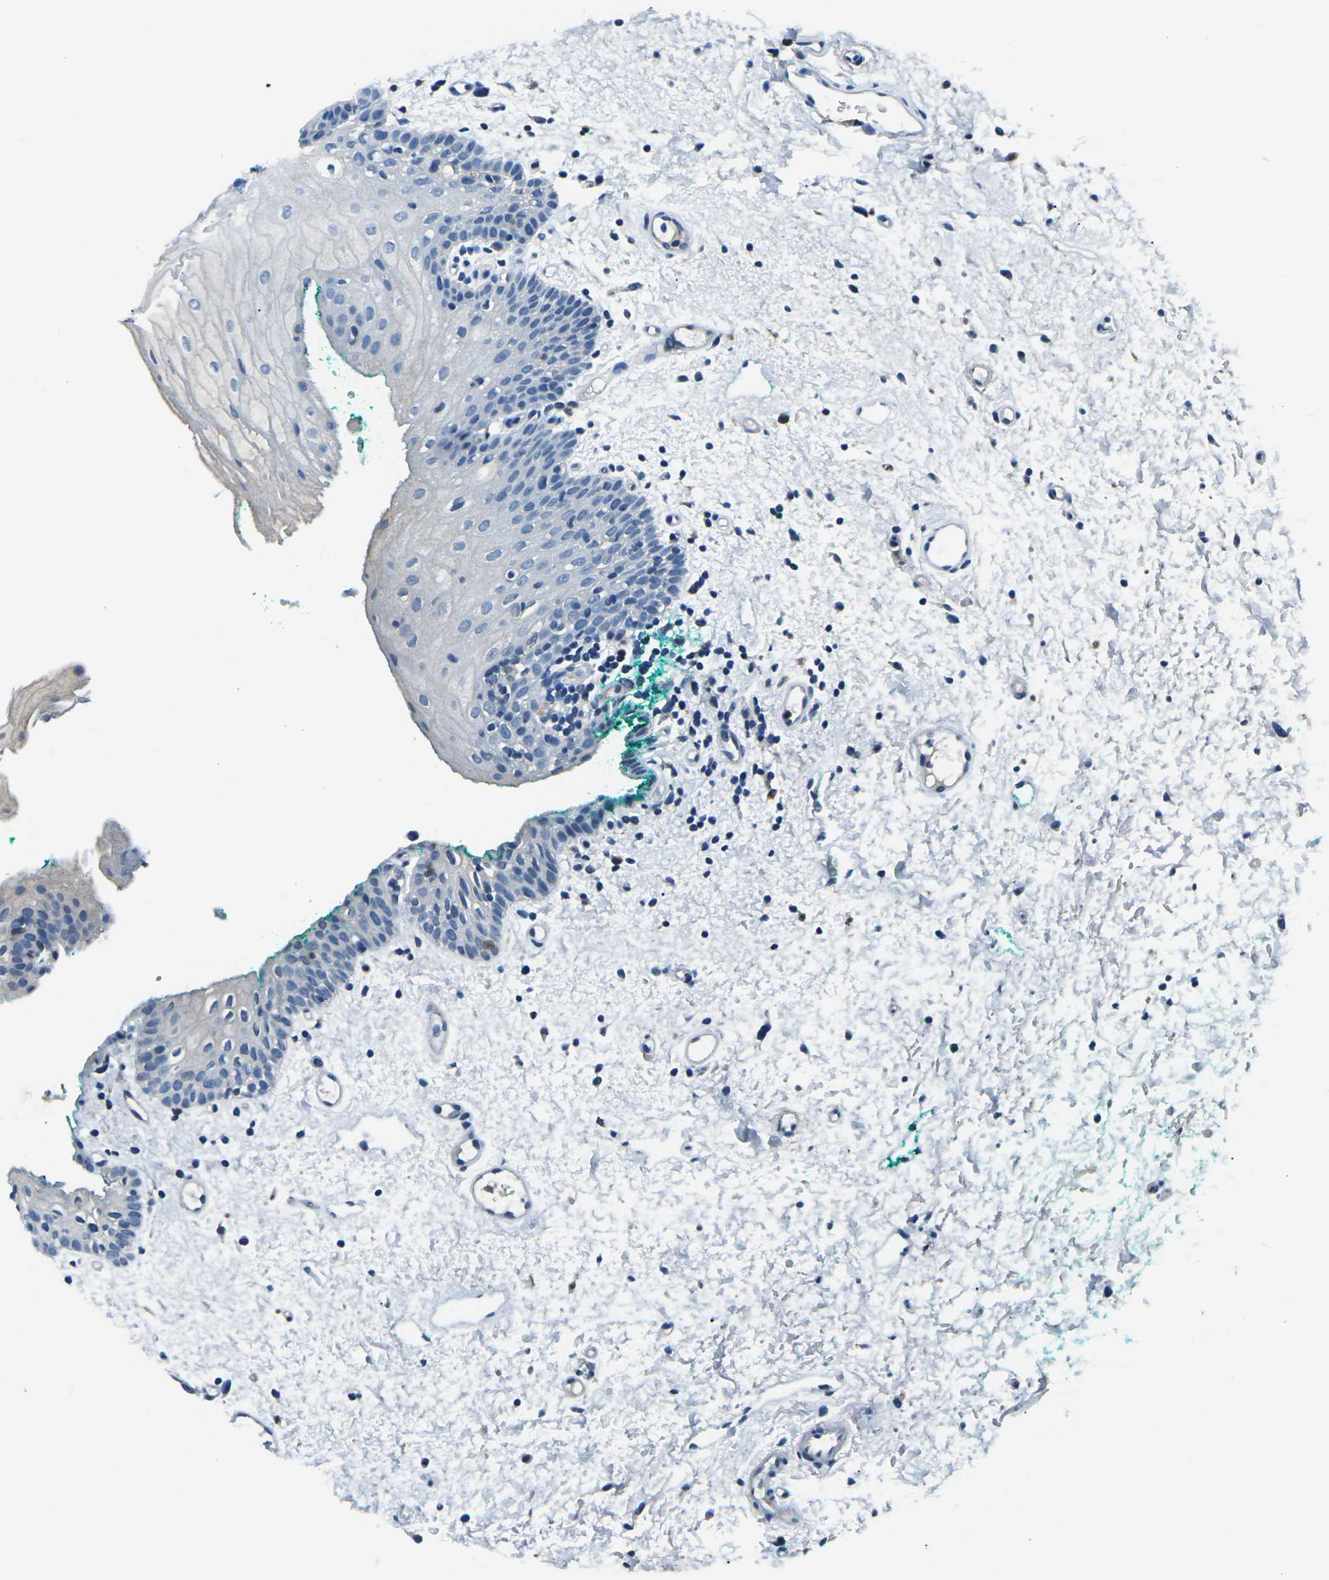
{"staining": {"intensity": "negative", "quantity": "none", "location": "none"}, "tissue": "oral mucosa", "cell_type": "Squamous epithelial cells", "image_type": "normal", "snomed": [{"axis": "morphology", "description": "Normal tissue, NOS"}, {"axis": "morphology", "description": "Squamous cell carcinoma, NOS"}, {"axis": "topography", "description": "Oral tissue"}, {"axis": "topography", "description": "Salivary gland"}, {"axis": "topography", "description": "Head-Neck"}], "caption": "Histopathology image shows no protein staining in squamous epithelial cells of benign oral mucosa.", "gene": "CD1D", "patient": {"sex": "female", "age": 62}}